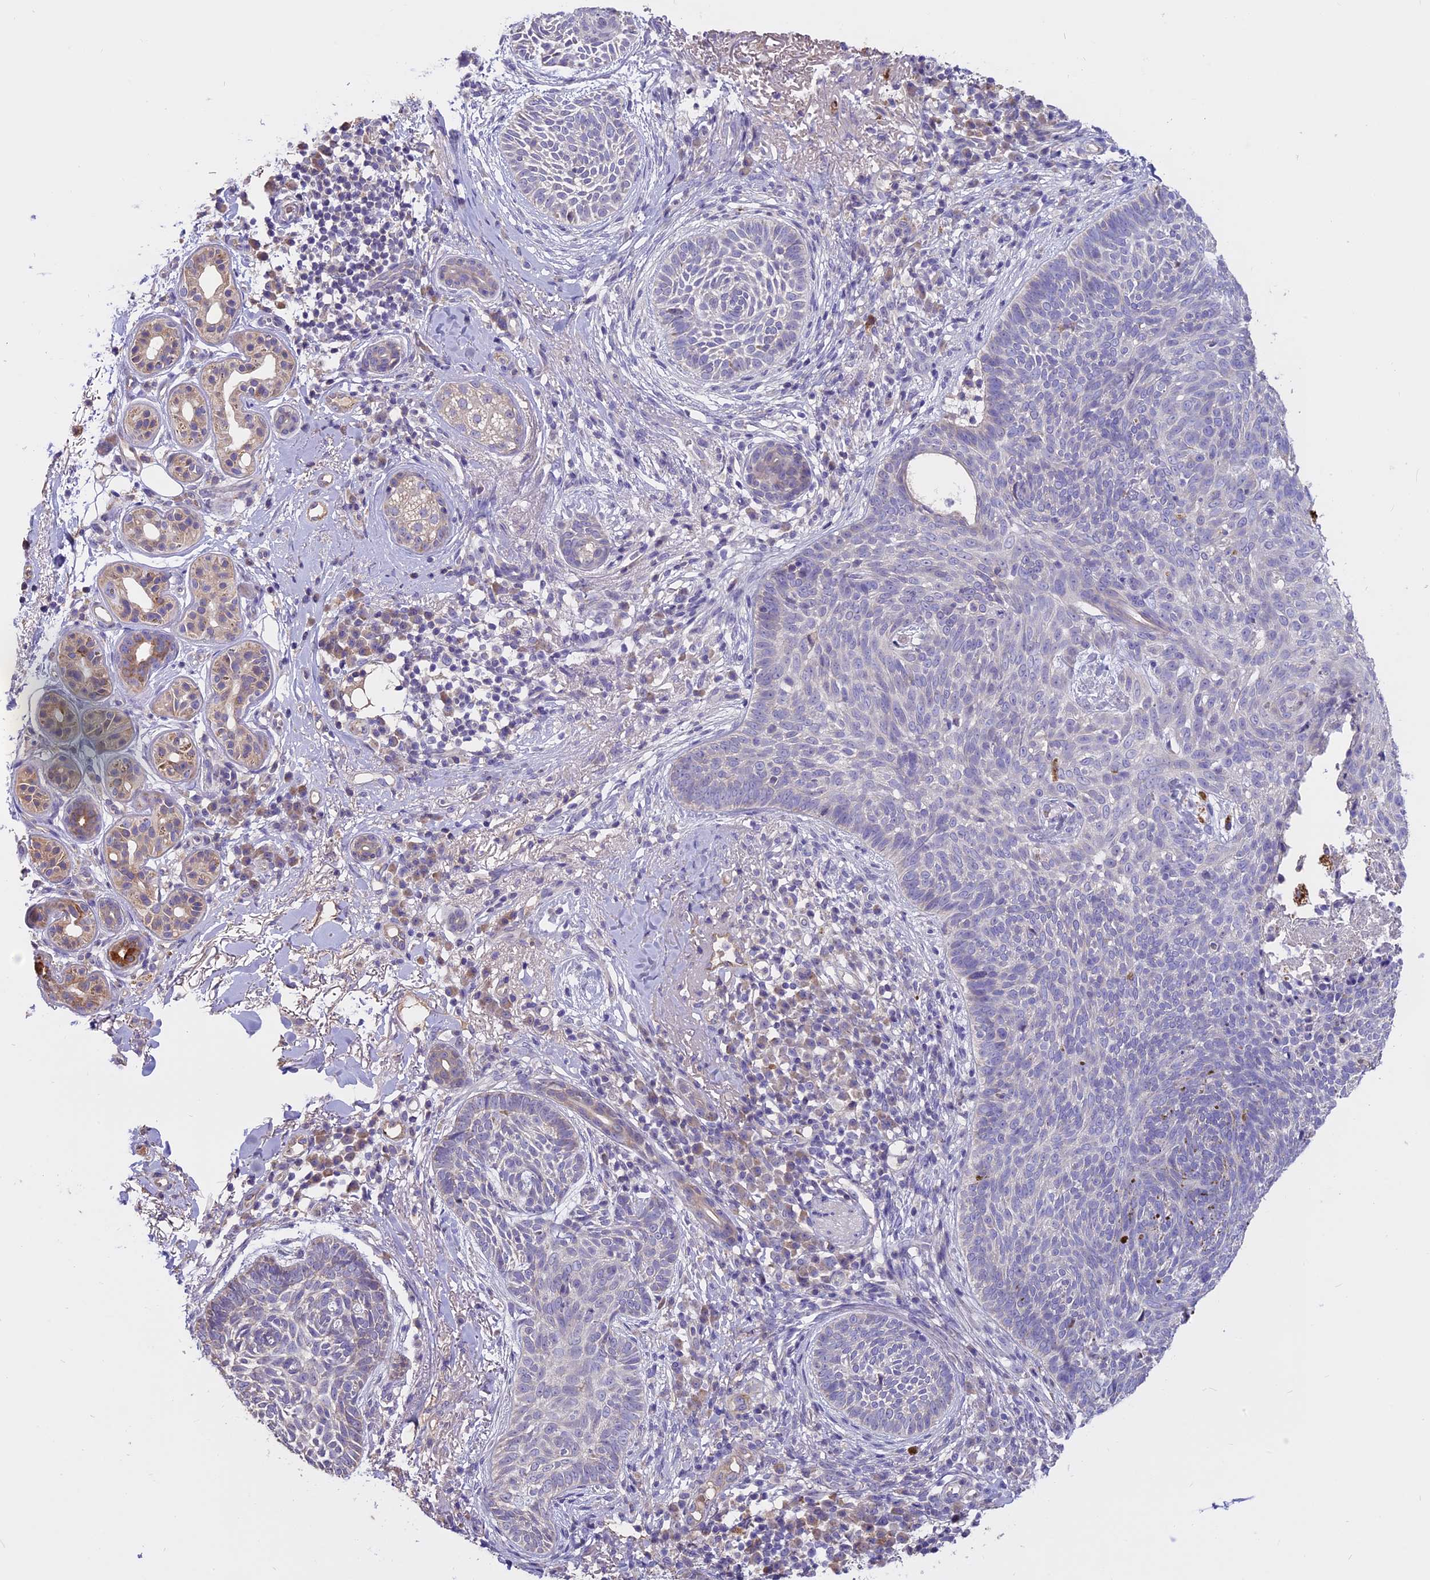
{"staining": {"intensity": "negative", "quantity": "none", "location": "none"}, "tissue": "skin cancer", "cell_type": "Tumor cells", "image_type": "cancer", "snomed": [{"axis": "morphology", "description": "Basal cell carcinoma"}, {"axis": "topography", "description": "Skin"}], "caption": "Skin basal cell carcinoma was stained to show a protein in brown. There is no significant expression in tumor cells. Brightfield microscopy of immunohistochemistry stained with DAB (brown) and hematoxylin (blue), captured at high magnification.", "gene": "WFDC2", "patient": {"sex": "male", "age": 85}}